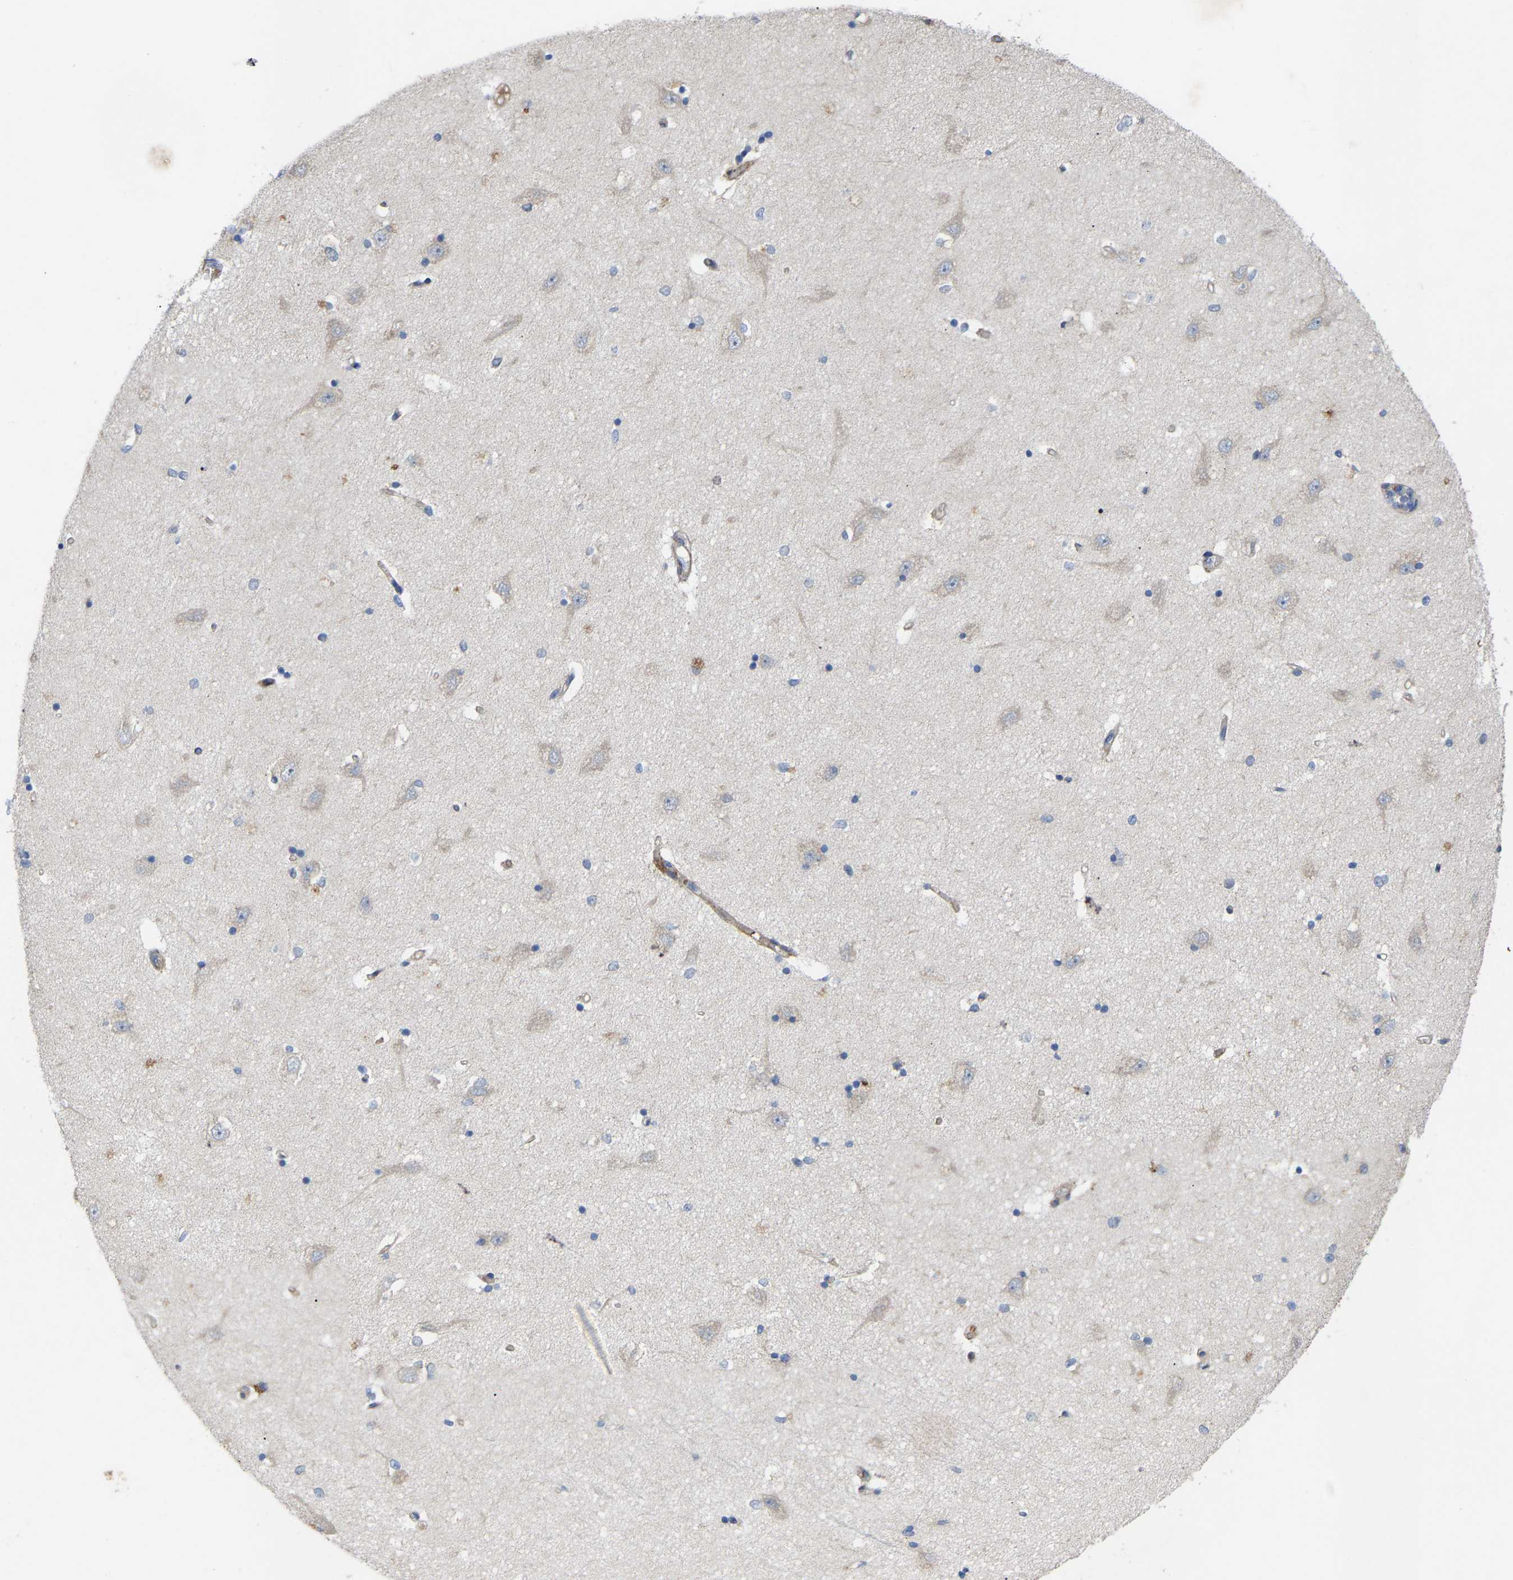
{"staining": {"intensity": "negative", "quantity": "none", "location": "none"}, "tissue": "hippocampus", "cell_type": "Glial cells", "image_type": "normal", "snomed": [{"axis": "morphology", "description": "Normal tissue, NOS"}, {"axis": "topography", "description": "Hippocampus"}], "caption": "IHC micrograph of normal hippocampus: human hippocampus stained with DAB displays no significant protein positivity in glial cells.", "gene": "TOR1B", "patient": {"sex": "male", "age": 45}}